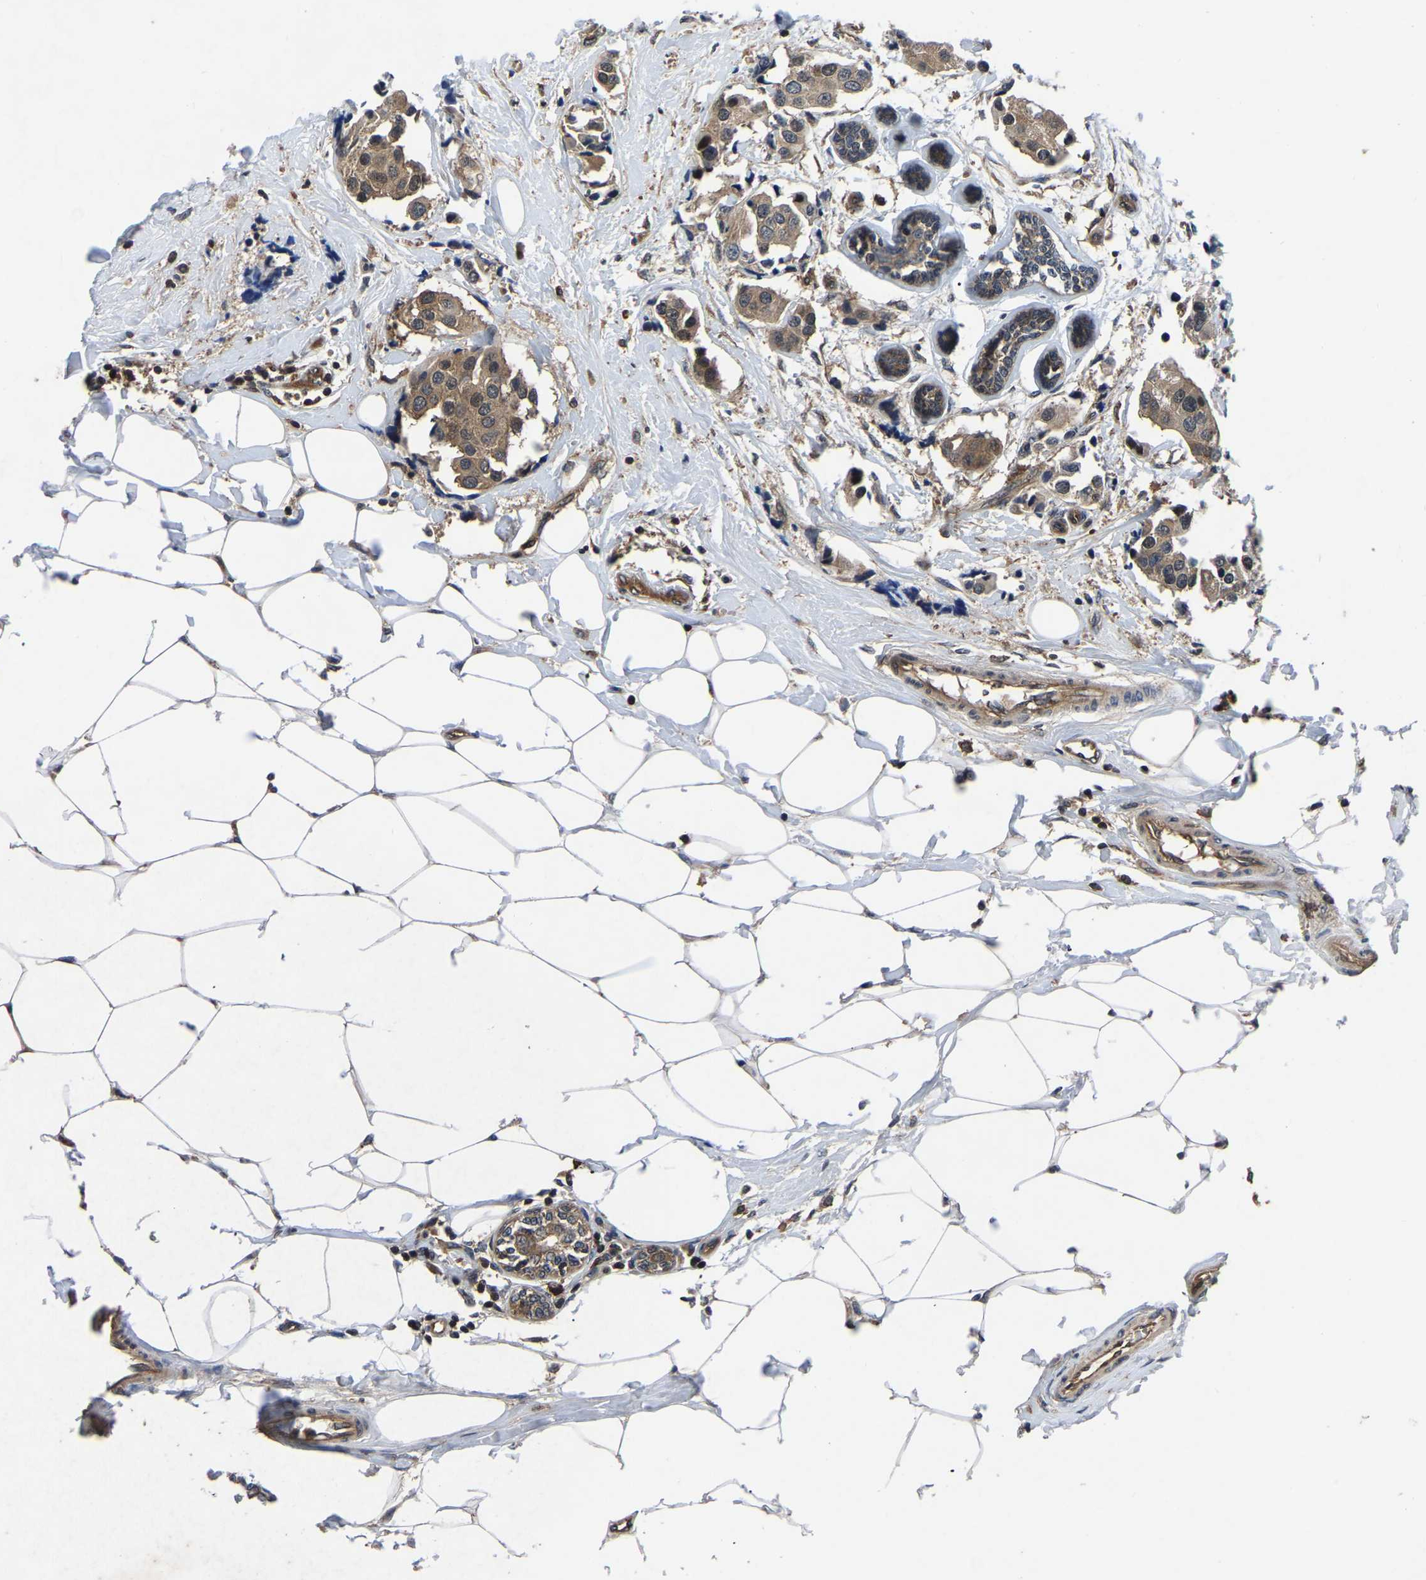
{"staining": {"intensity": "strong", "quantity": ">75%", "location": "cytoplasmic/membranous"}, "tissue": "breast cancer", "cell_type": "Tumor cells", "image_type": "cancer", "snomed": [{"axis": "morphology", "description": "Normal tissue, NOS"}, {"axis": "morphology", "description": "Duct carcinoma"}, {"axis": "topography", "description": "Breast"}], "caption": "Immunohistochemical staining of invasive ductal carcinoma (breast) displays strong cytoplasmic/membranous protein expression in approximately >75% of tumor cells. Using DAB (3,3'-diaminobenzidine) (brown) and hematoxylin (blue) stains, captured at high magnification using brightfield microscopy.", "gene": "FGD5", "patient": {"sex": "female", "age": 39}}